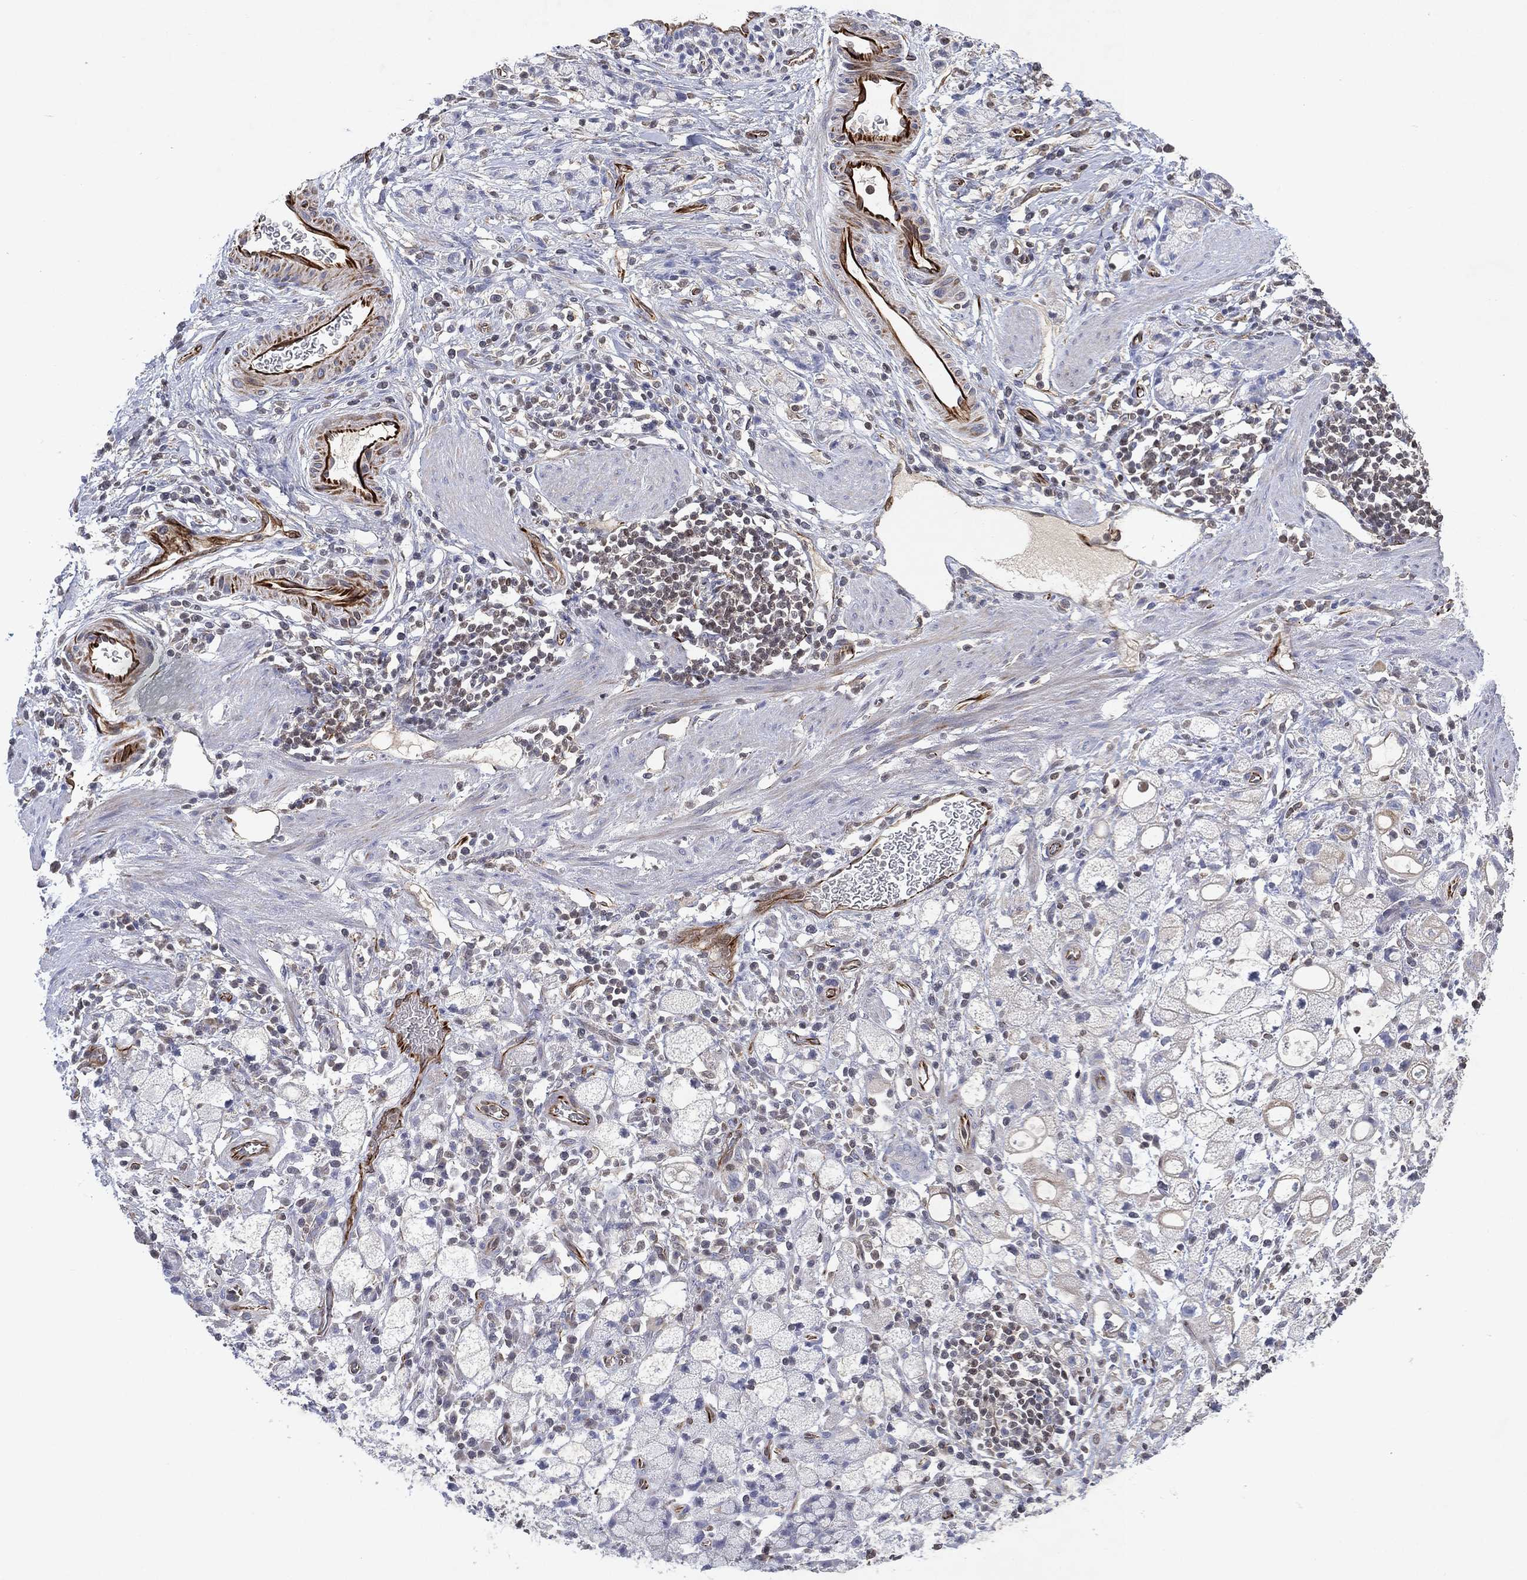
{"staining": {"intensity": "negative", "quantity": "none", "location": "none"}, "tissue": "stomach cancer", "cell_type": "Tumor cells", "image_type": "cancer", "snomed": [{"axis": "morphology", "description": "Adenocarcinoma, NOS"}, {"axis": "topography", "description": "Stomach"}], "caption": "The immunohistochemistry micrograph has no significant positivity in tumor cells of stomach cancer (adenocarcinoma) tissue.", "gene": "FLI1", "patient": {"sex": "male", "age": 58}}